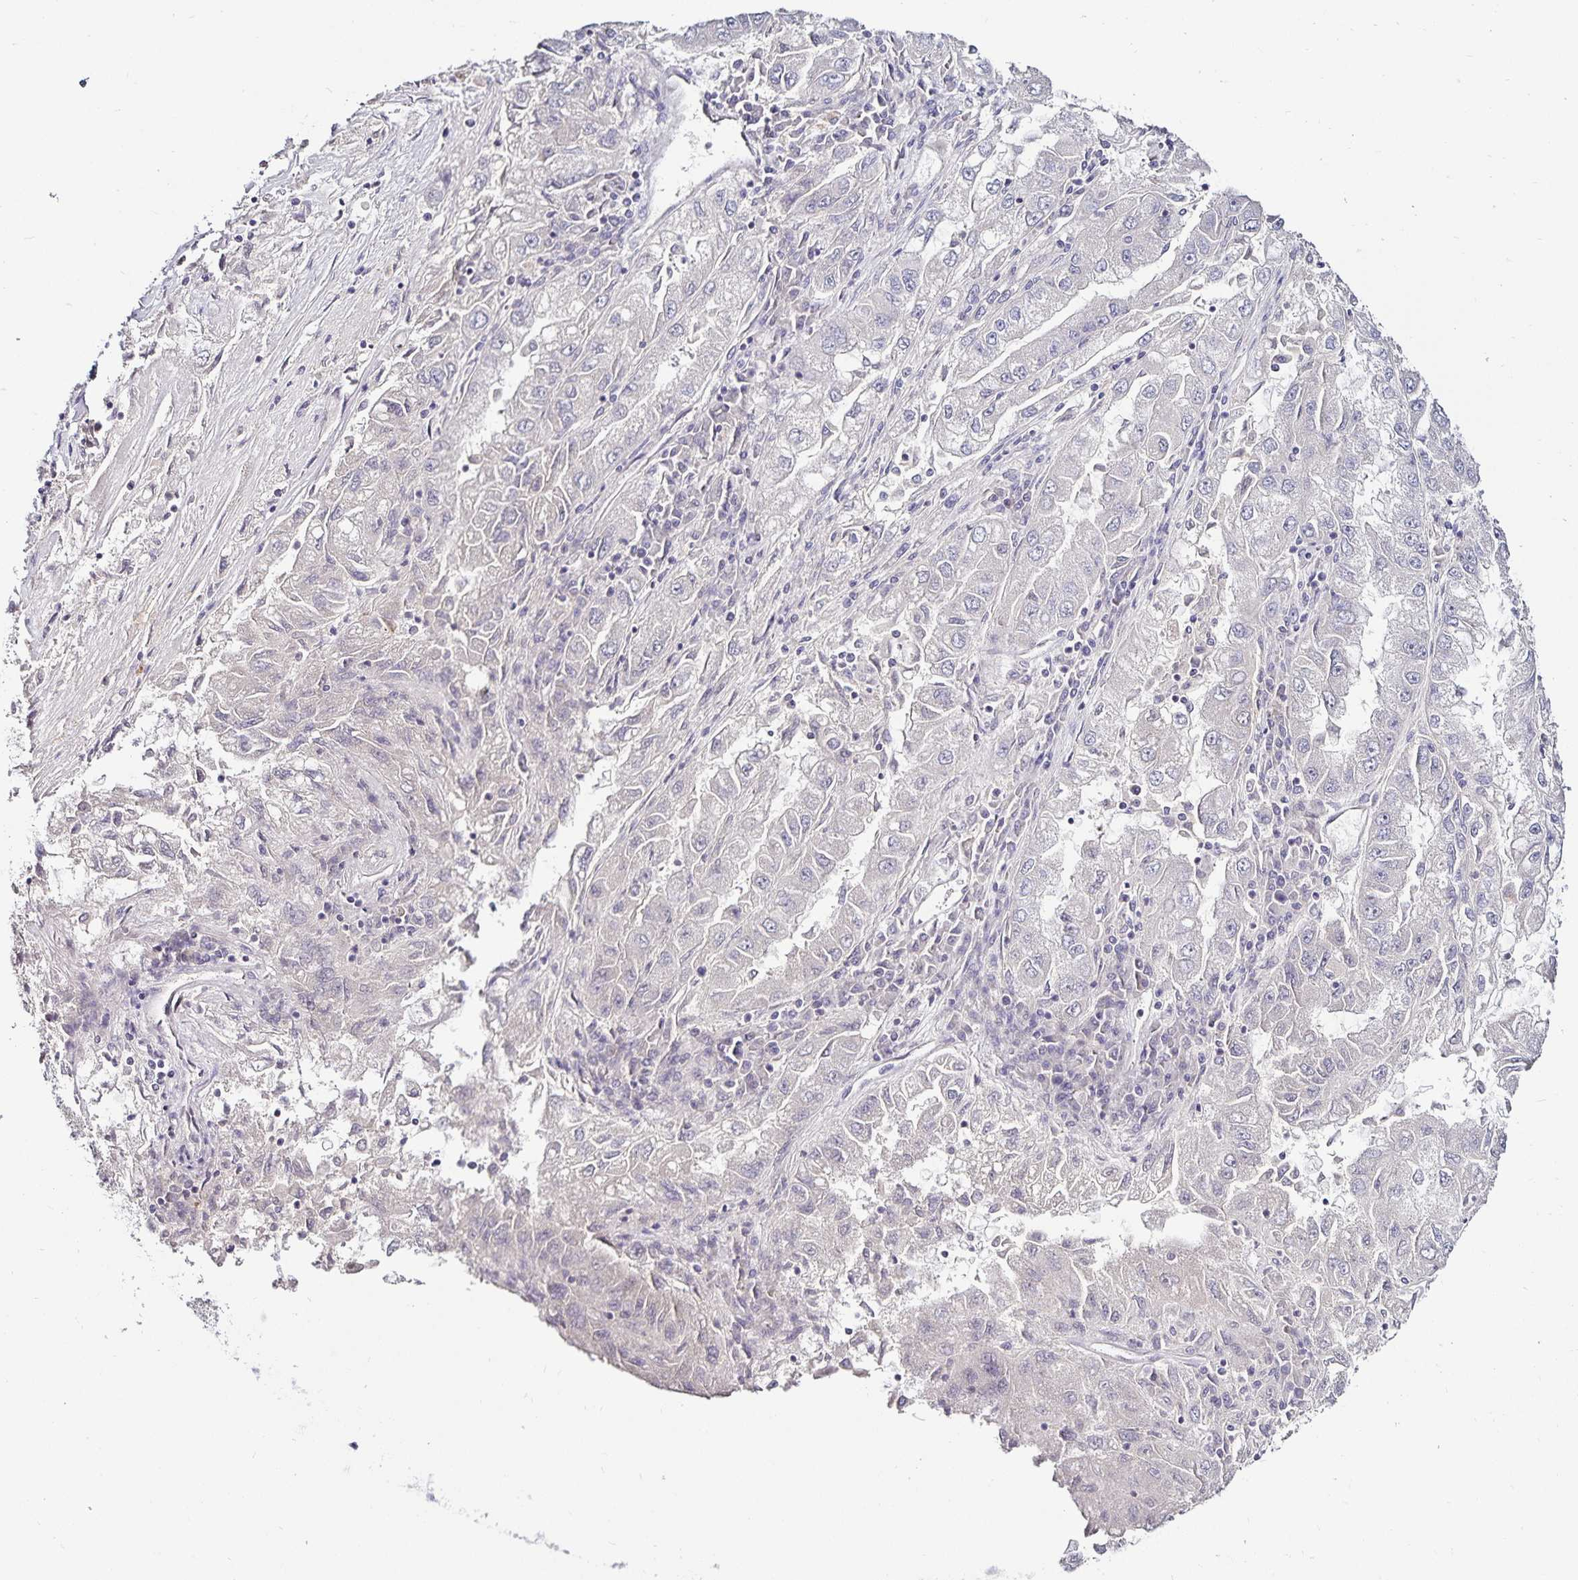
{"staining": {"intensity": "negative", "quantity": "none", "location": "none"}, "tissue": "lung cancer", "cell_type": "Tumor cells", "image_type": "cancer", "snomed": [{"axis": "morphology", "description": "Adenocarcinoma, NOS"}, {"axis": "morphology", "description": "Adenocarcinoma primary or metastatic"}, {"axis": "topography", "description": "Lung"}], "caption": "This is a photomicrograph of immunohistochemistry staining of lung cancer, which shows no expression in tumor cells.", "gene": "ACSL5", "patient": {"sex": "male", "age": 74}}